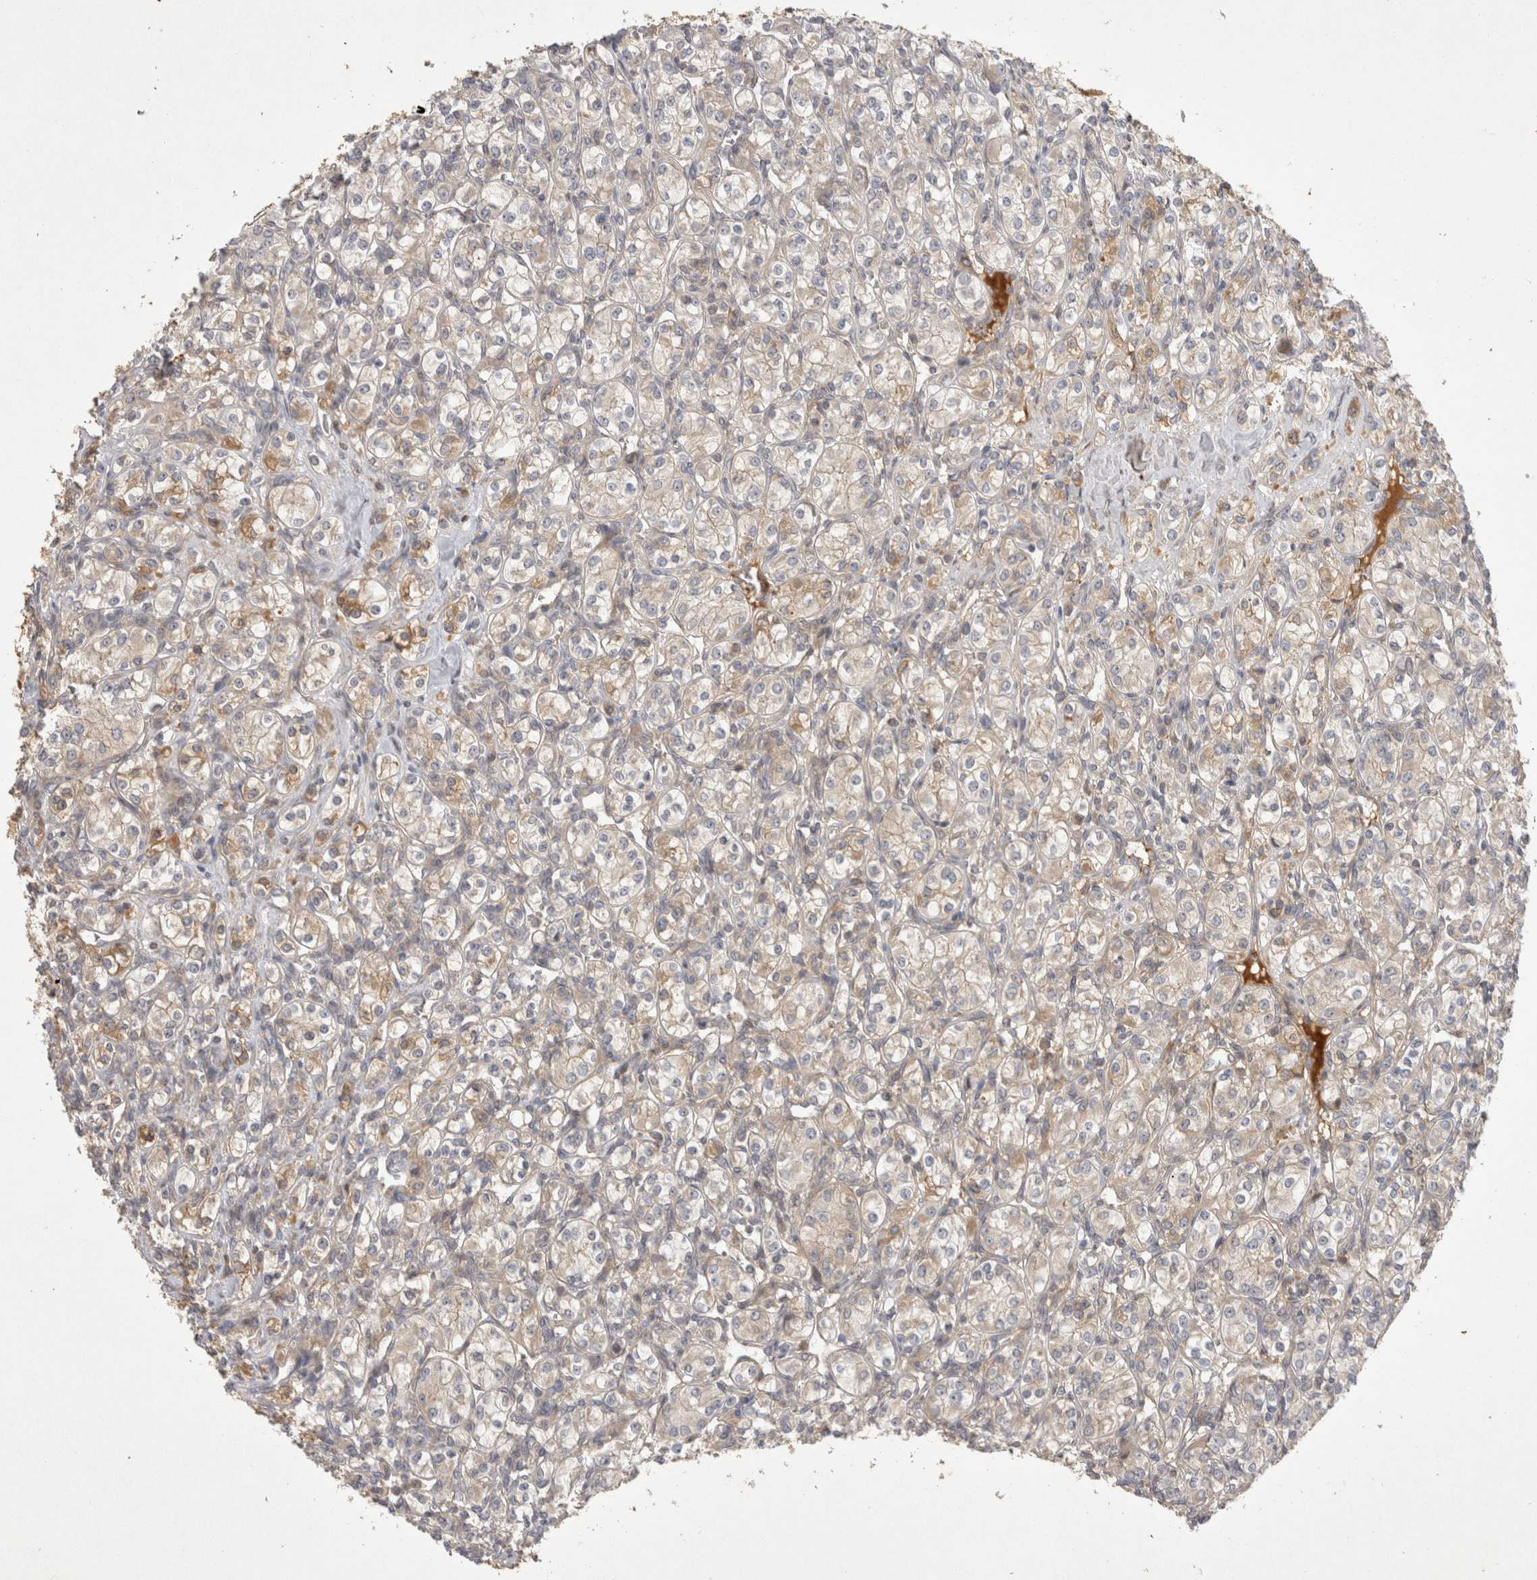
{"staining": {"intensity": "negative", "quantity": "none", "location": "none"}, "tissue": "renal cancer", "cell_type": "Tumor cells", "image_type": "cancer", "snomed": [{"axis": "morphology", "description": "Adenocarcinoma, NOS"}, {"axis": "topography", "description": "Kidney"}], "caption": "Tumor cells are negative for protein expression in human renal cancer (adenocarcinoma).", "gene": "PPP1R42", "patient": {"sex": "male", "age": 77}}